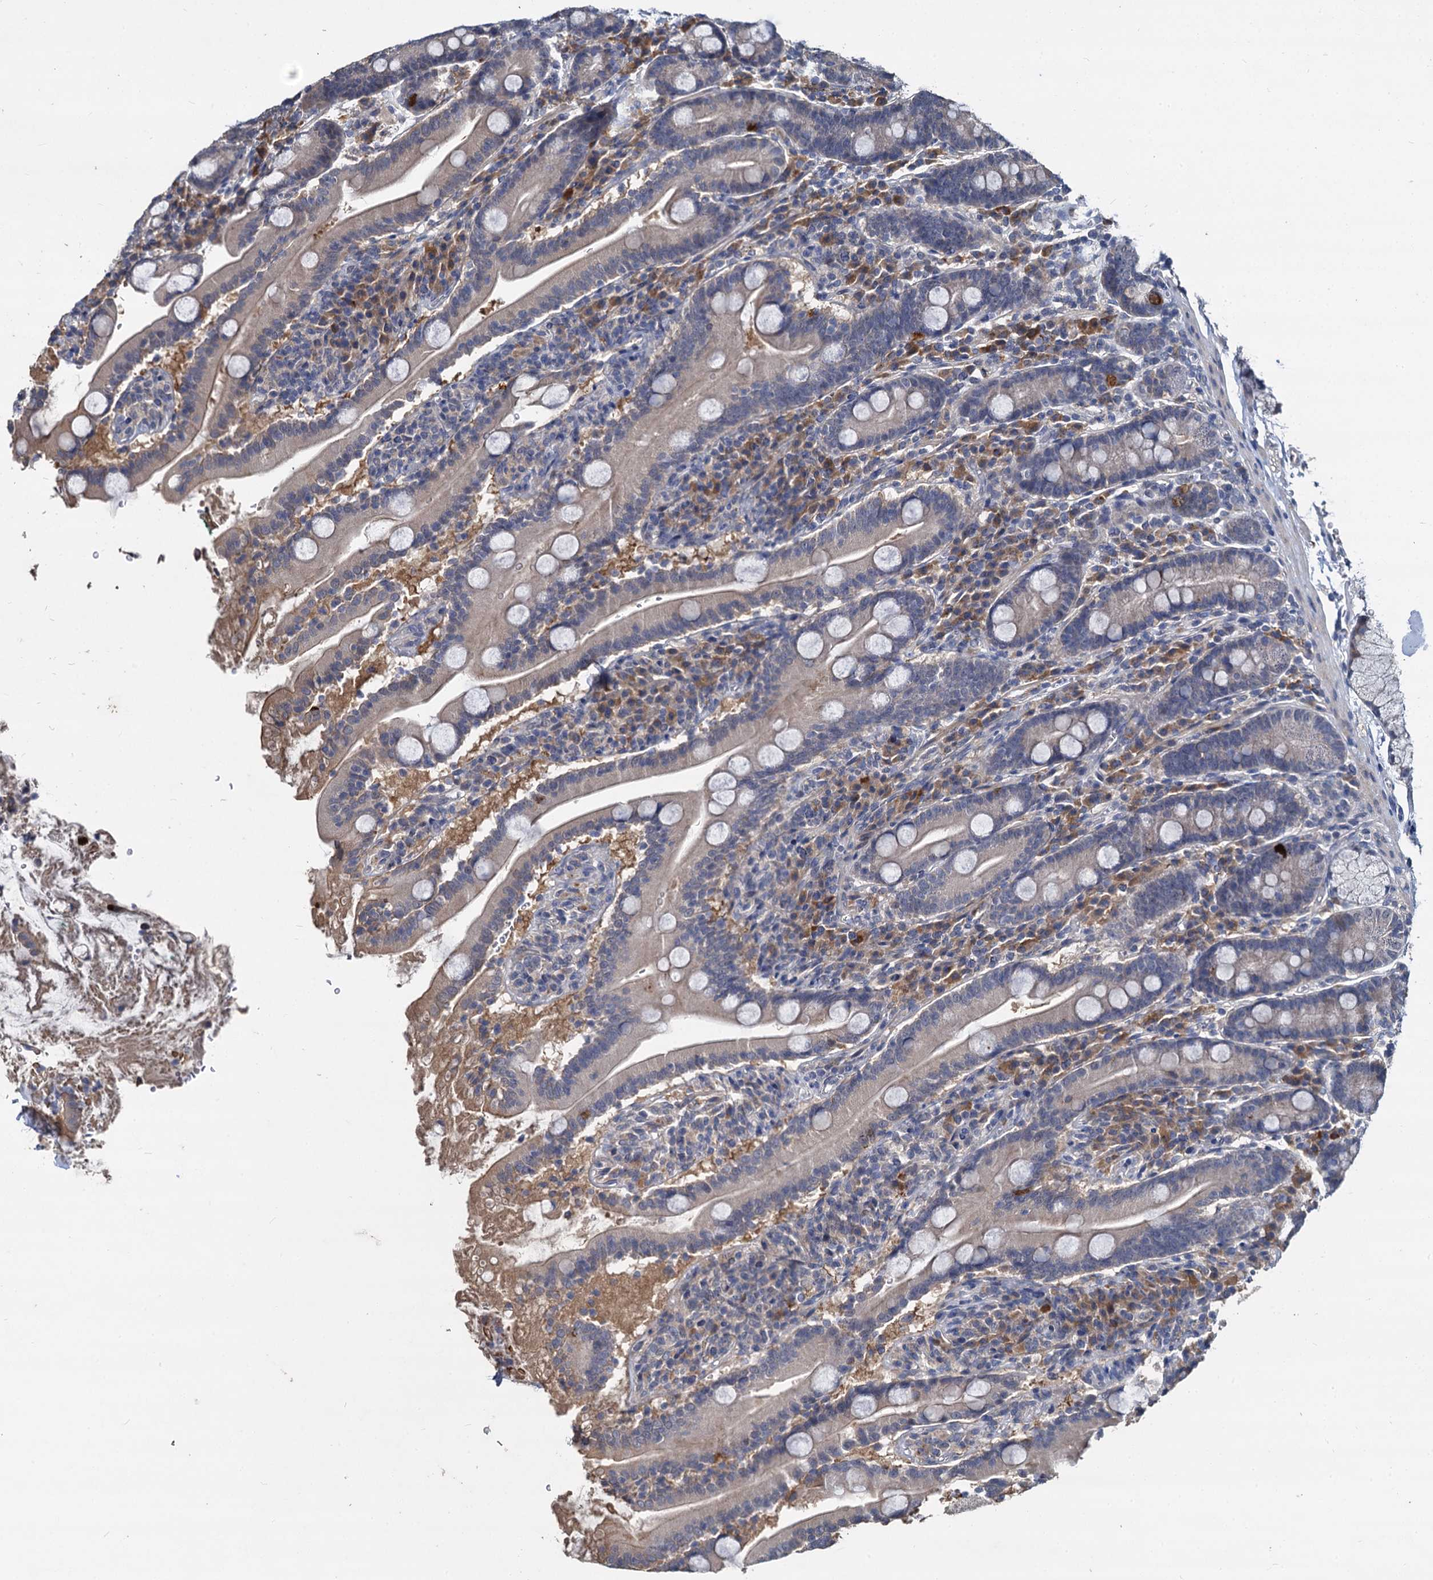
{"staining": {"intensity": "weak", "quantity": "25%-75%", "location": "cytoplasmic/membranous"}, "tissue": "duodenum", "cell_type": "Glandular cells", "image_type": "normal", "snomed": [{"axis": "morphology", "description": "Normal tissue, NOS"}, {"axis": "topography", "description": "Duodenum"}], "caption": "A high-resolution photomicrograph shows IHC staining of benign duodenum, which exhibits weak cytoplasmic/membranous expression in about 25%-75% of glandular cells.", "gene": "CCDC184", "patient": {"sex": "male", "age": 35}}